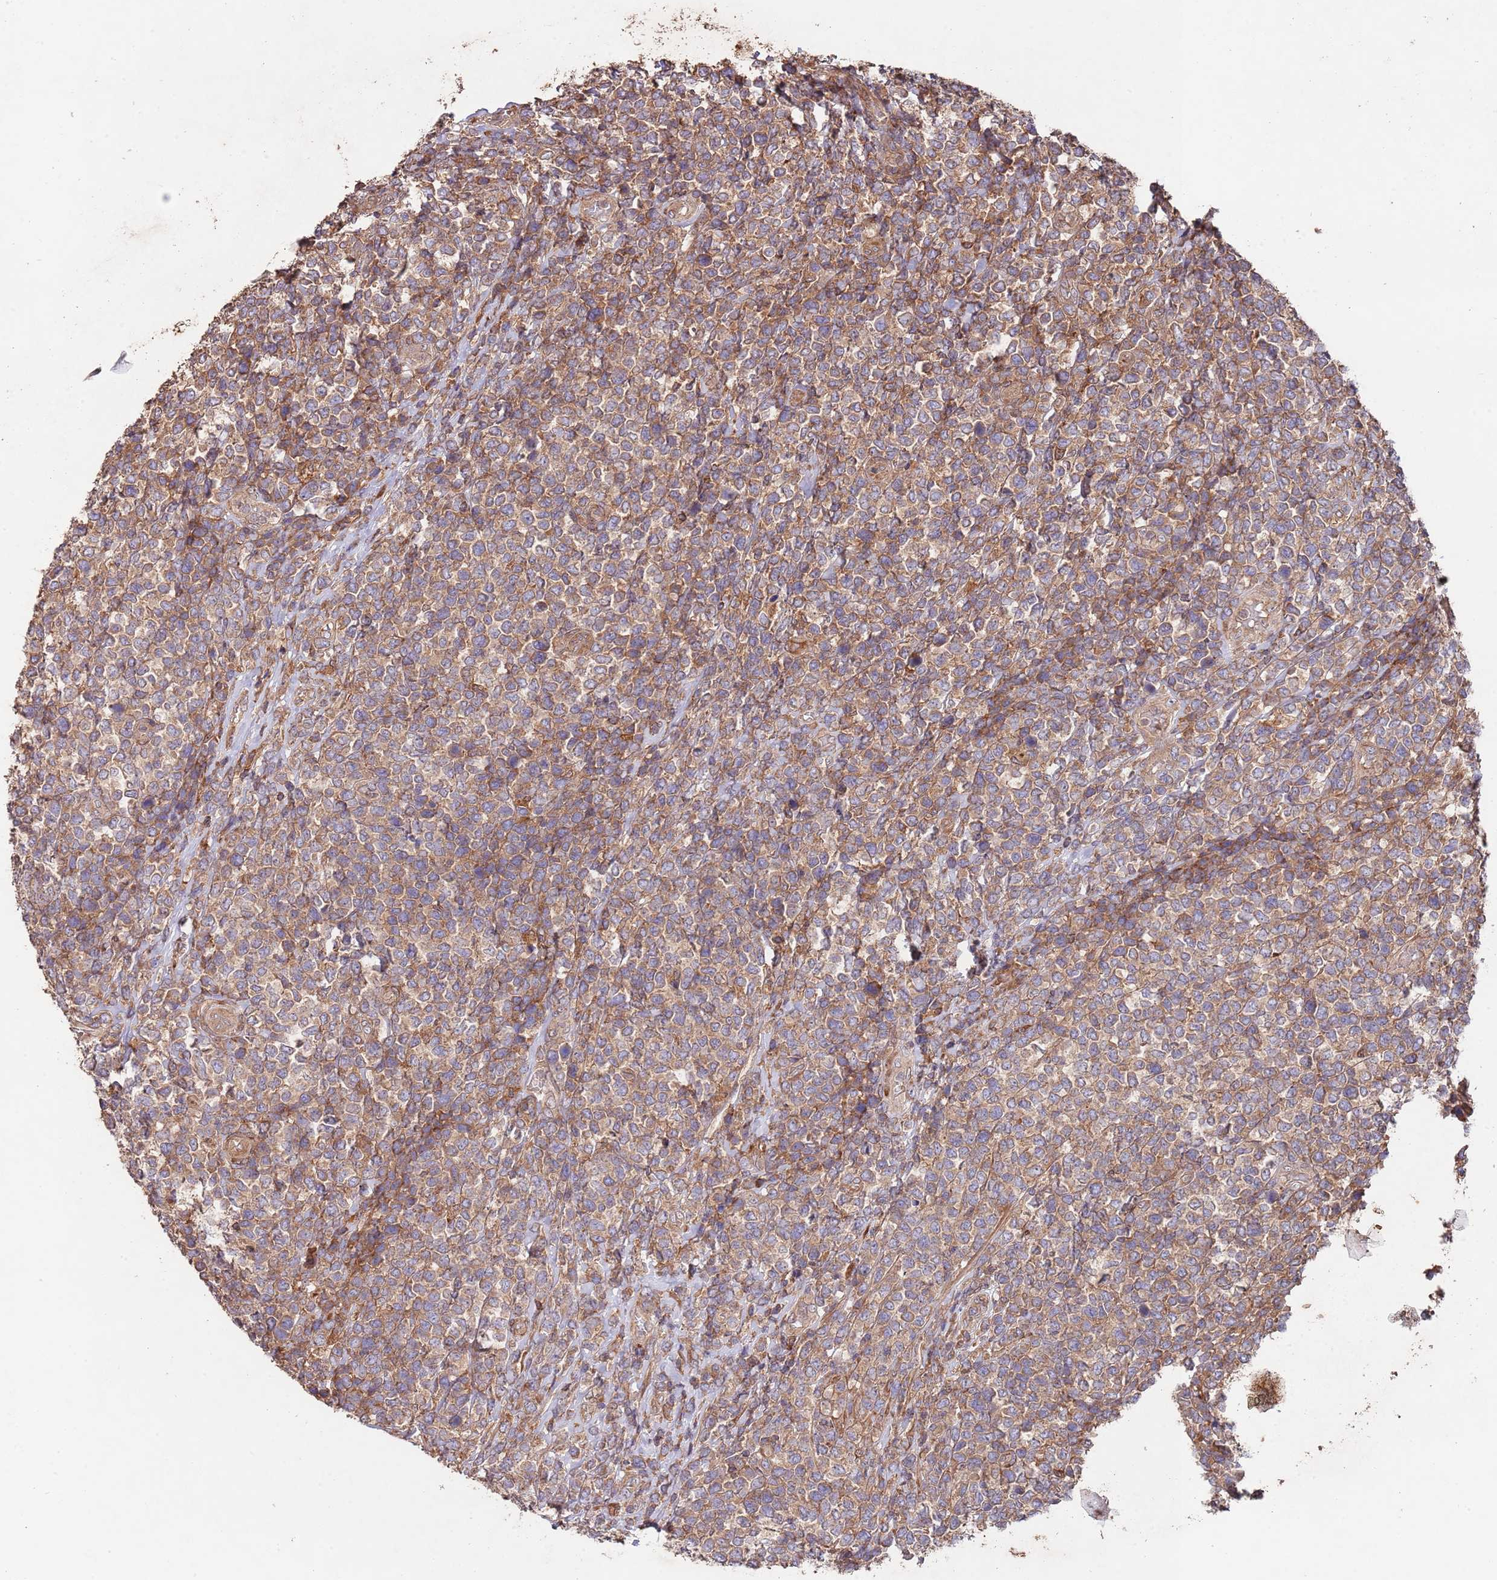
{"staining": {"intensity": "moderate", "quantity": ">75%", "location": "cytoplasmic/membranous"}, "tissue": "lymphoma", "cell_type": "Tumor cells", "image_type": "cancer", "snomed": [{"axis": "morphology", "description": "Malignant lymphoma, non-Hodgkin's type, High grade"}, {"axis": "topography", "description": "Soft tissue"}], "caption": "Malignant lymphoma, non-Hodgkin's type (high-grade) was stained to show a protein in brown. There is medium levels of moderate cytoplasmic/membranous positivity in about >75% of tumor cells.", "gene": "RNF19B", "patient": {"sex": "female", "age": 56}}